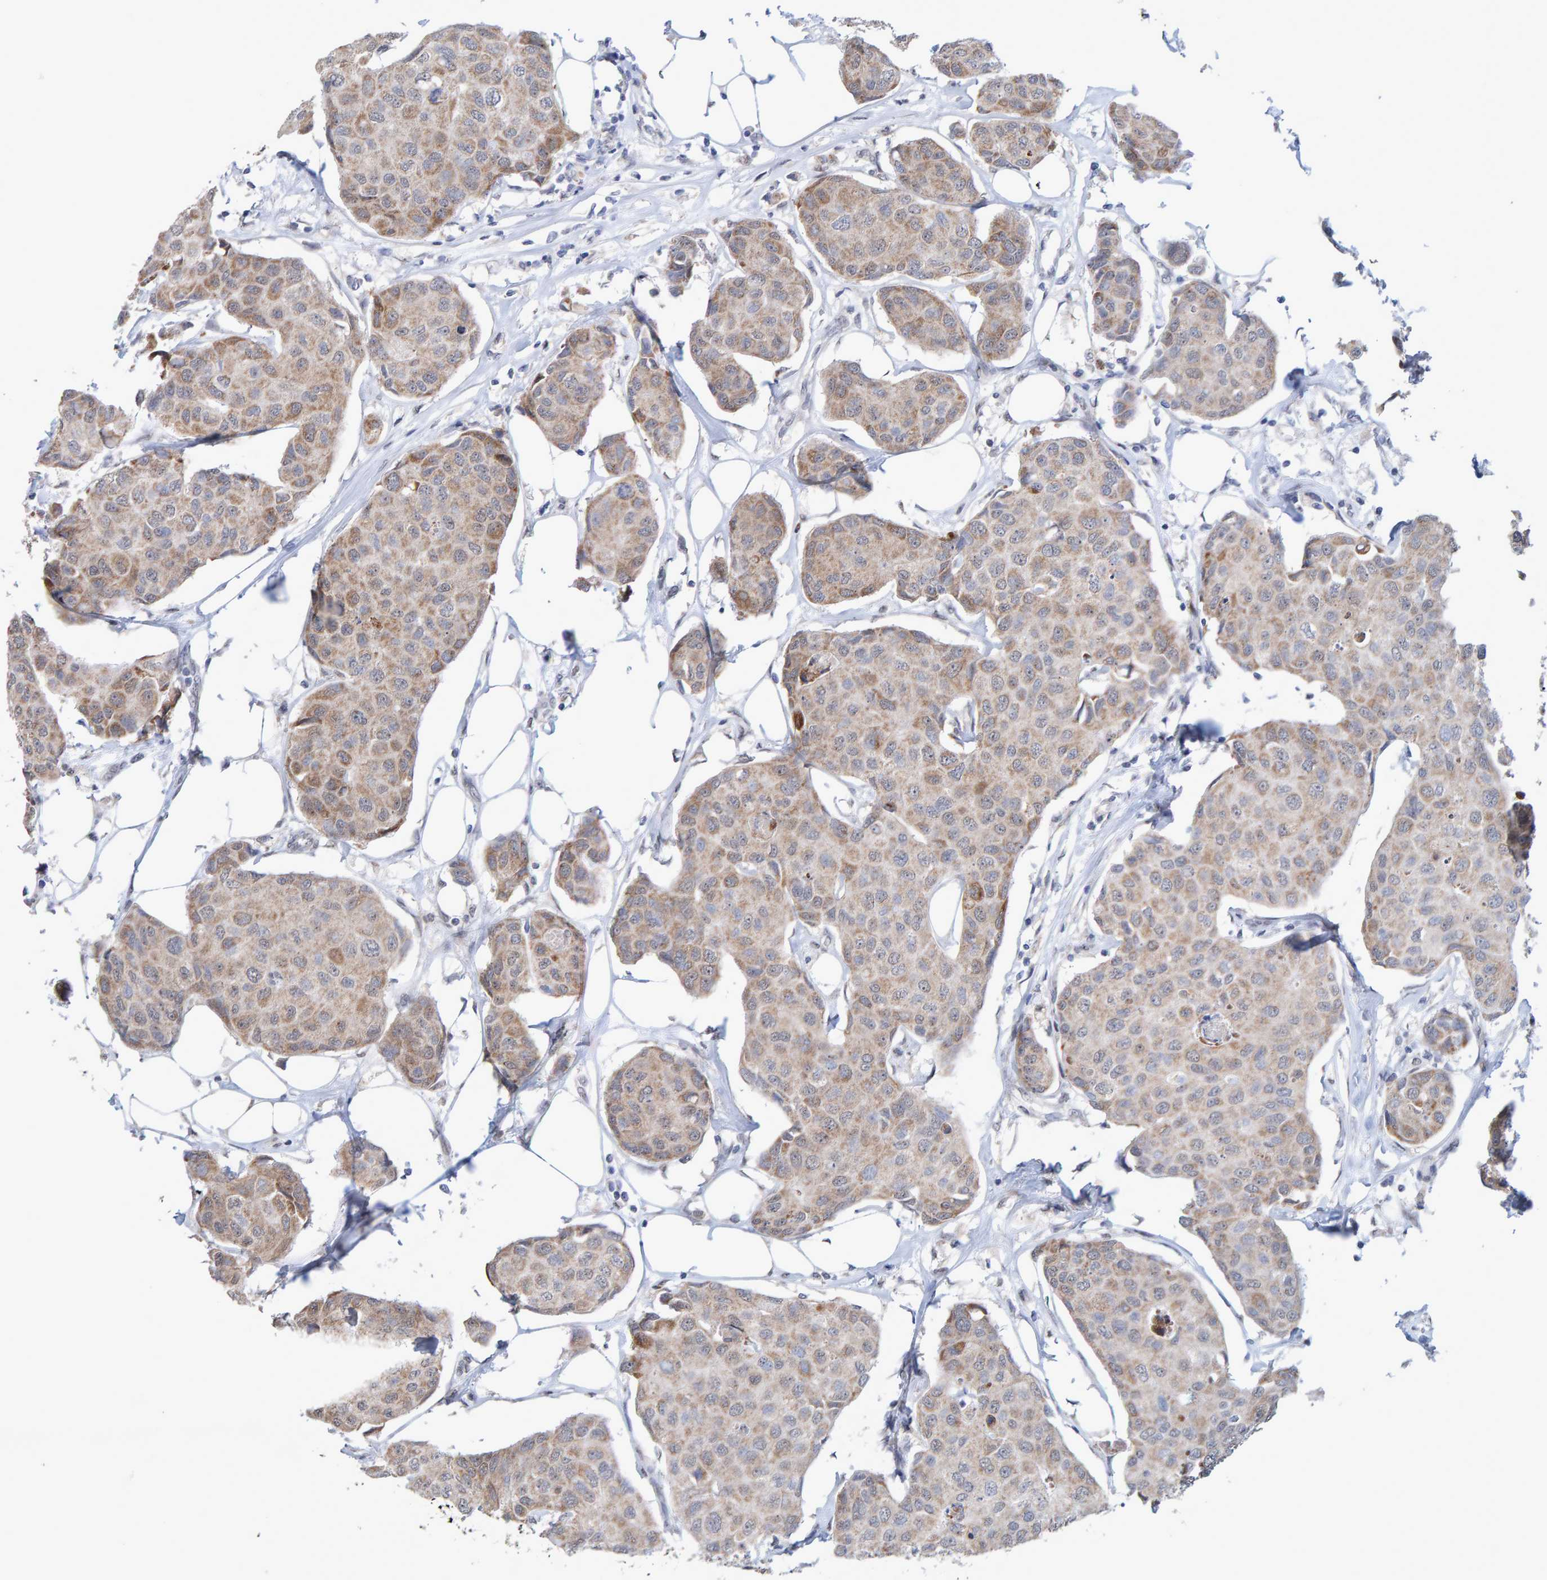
{"staining": {"intensity": "weak", "quantity": ">75%", "location": "cytoplasmic/membranous"}, "tissue": "breast cancer", "cell_type": "Tumor cells", "image_type": "cancer", "snomed": [{"axis": "morphology", "description": "Duct carcinoma"}, {"axis": "topography", "description": "Breast"}], "caption": "High-magnification brightfield microscopy of breast intraductal carcinoma stained with DAB (brown) and counterstained with hematoxylin (blue). tumor cells exhibit weak cytoplasmic/membranous positivity is appreciated in approximately>75% of cells.", "gene": "USP43", "patient": {"sex": "female", "age": 80}}